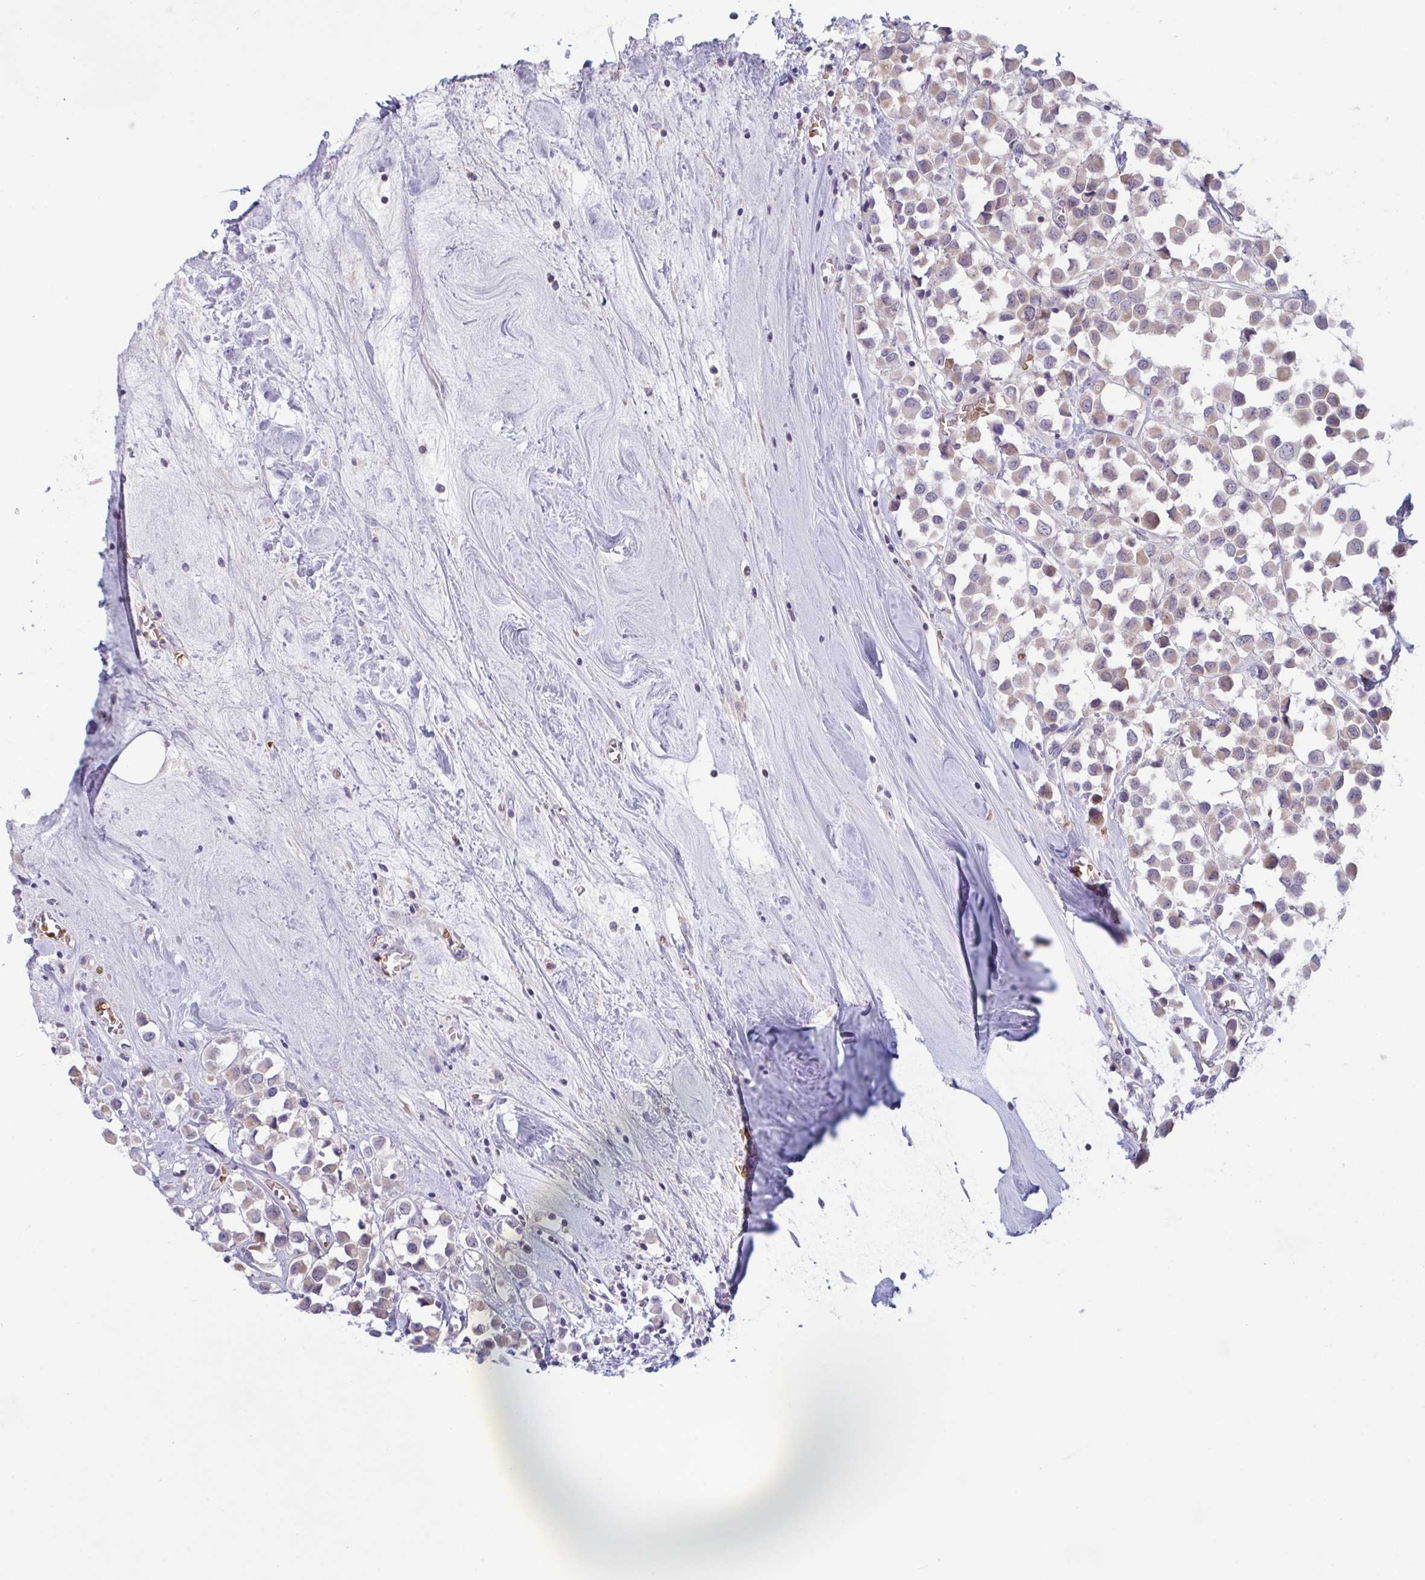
{"staining": {"intensity": "weak", "quantity": "25%-75%", "location": "cytoplasmic/membranous"}, "tissue": "breast cancer", "cell_type": "Tumor cells", "image_type": "cancer", "snomed": [{"axis": "morphology", "description": "Duct carcinoma"}, {"axis": "topography", "description": "Breast"}], "caption": "This is an image of immunohistochemistry (IHC) staining of breast invasive ductal carcinoma, which shows weak positivity in the cytoplasmic/membranous of tumor cells.", "gene": "VWC2", "patient": {"sex": "female", "age": 61}}